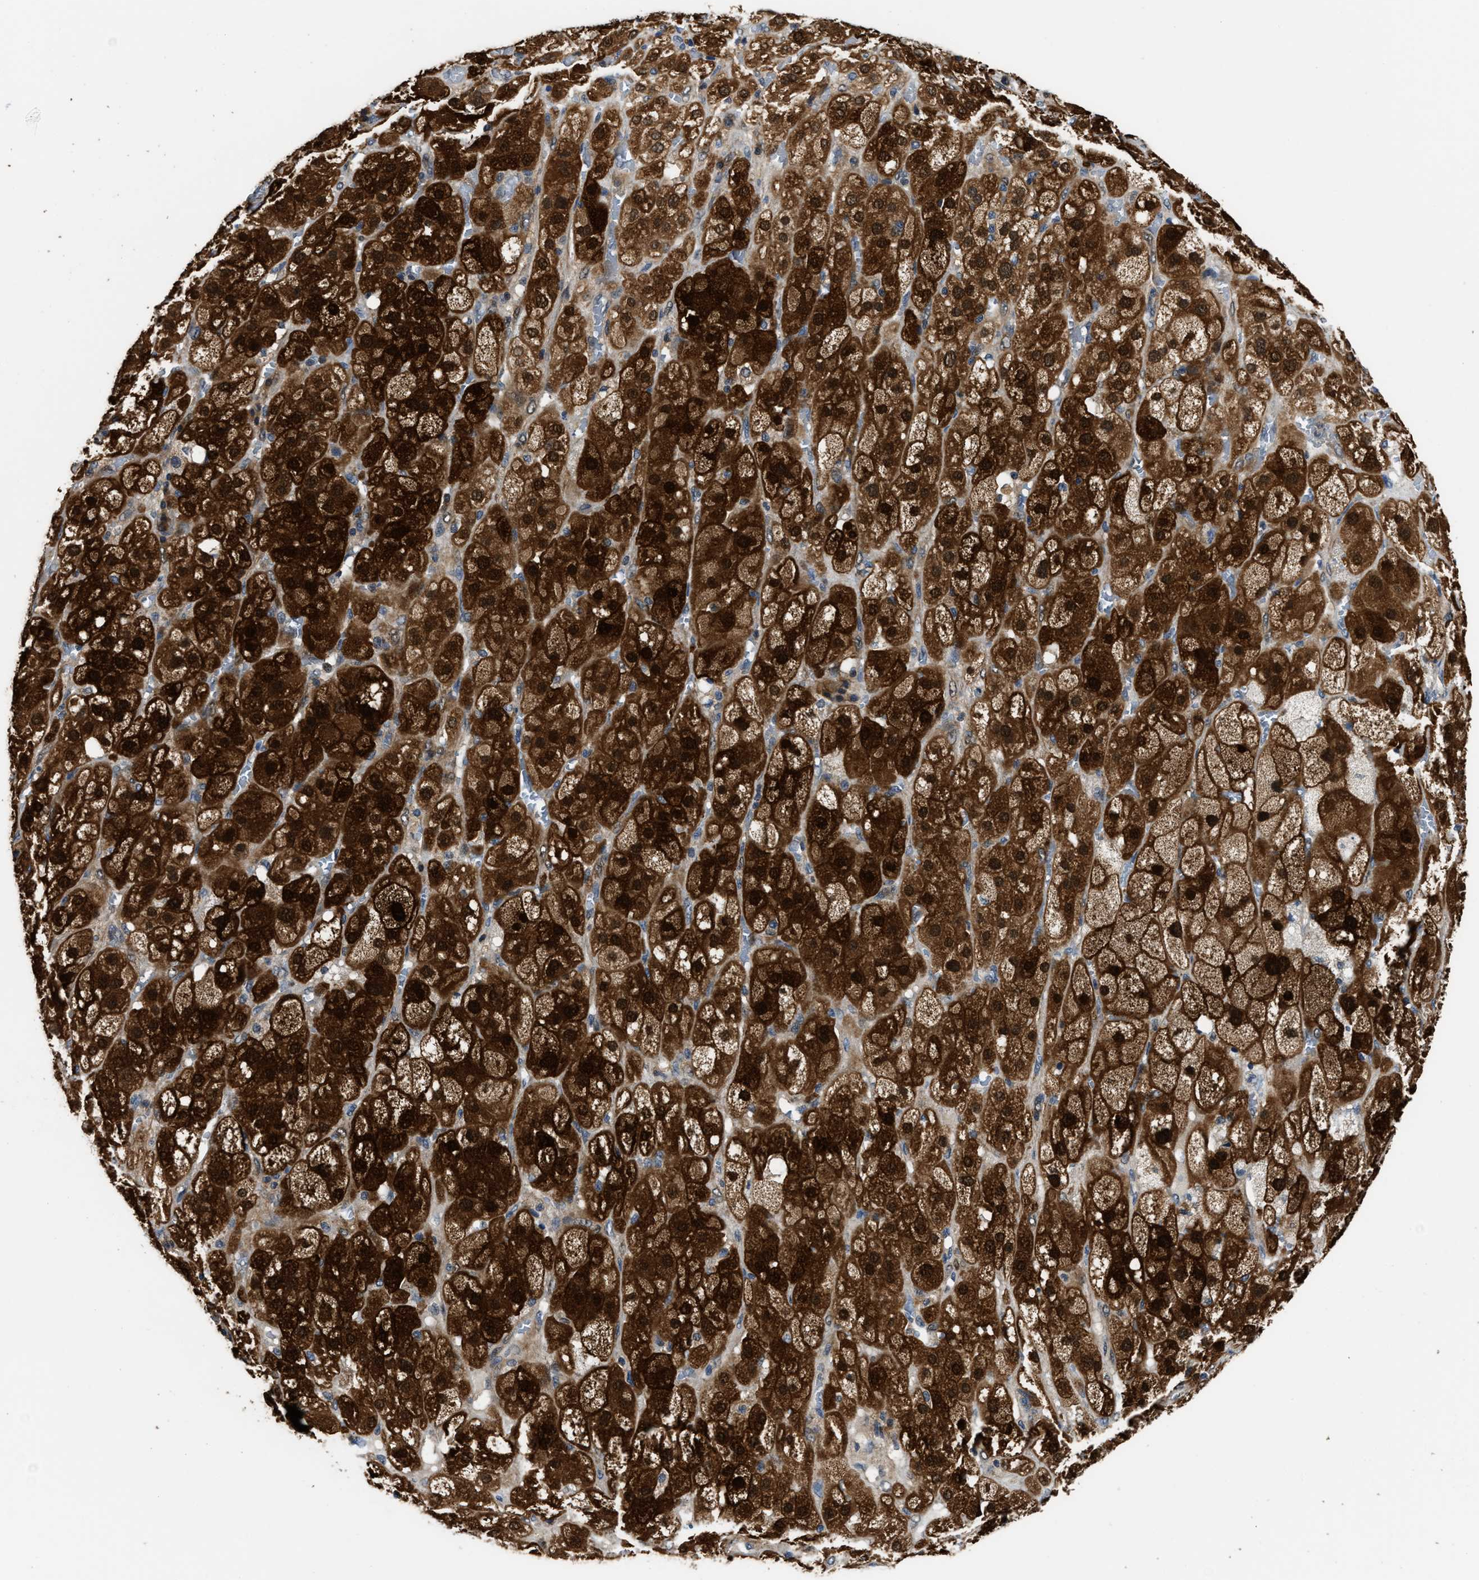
{"staining": {"intensity": "strong", "quantity": ">75%", "location": "cytoplasmic/membranous,nuclear"}, "tissue": "adrenal gland", "cell_type": "Glandular cells", "image_type": "normal", "snomed": [{"axis": "morphology", "description": "Normal tissue, NOS"}, {"axis": "topography", "description": "Adrenal gland"}], "caption": "IHC of benign adrenal gland displays high levels of strong cytoplasmic/membranous,nuclear positivity in approximately >75% of glandular cells.", "gene": "PPA1", "patient": {"sex": "female", "age": 47}}